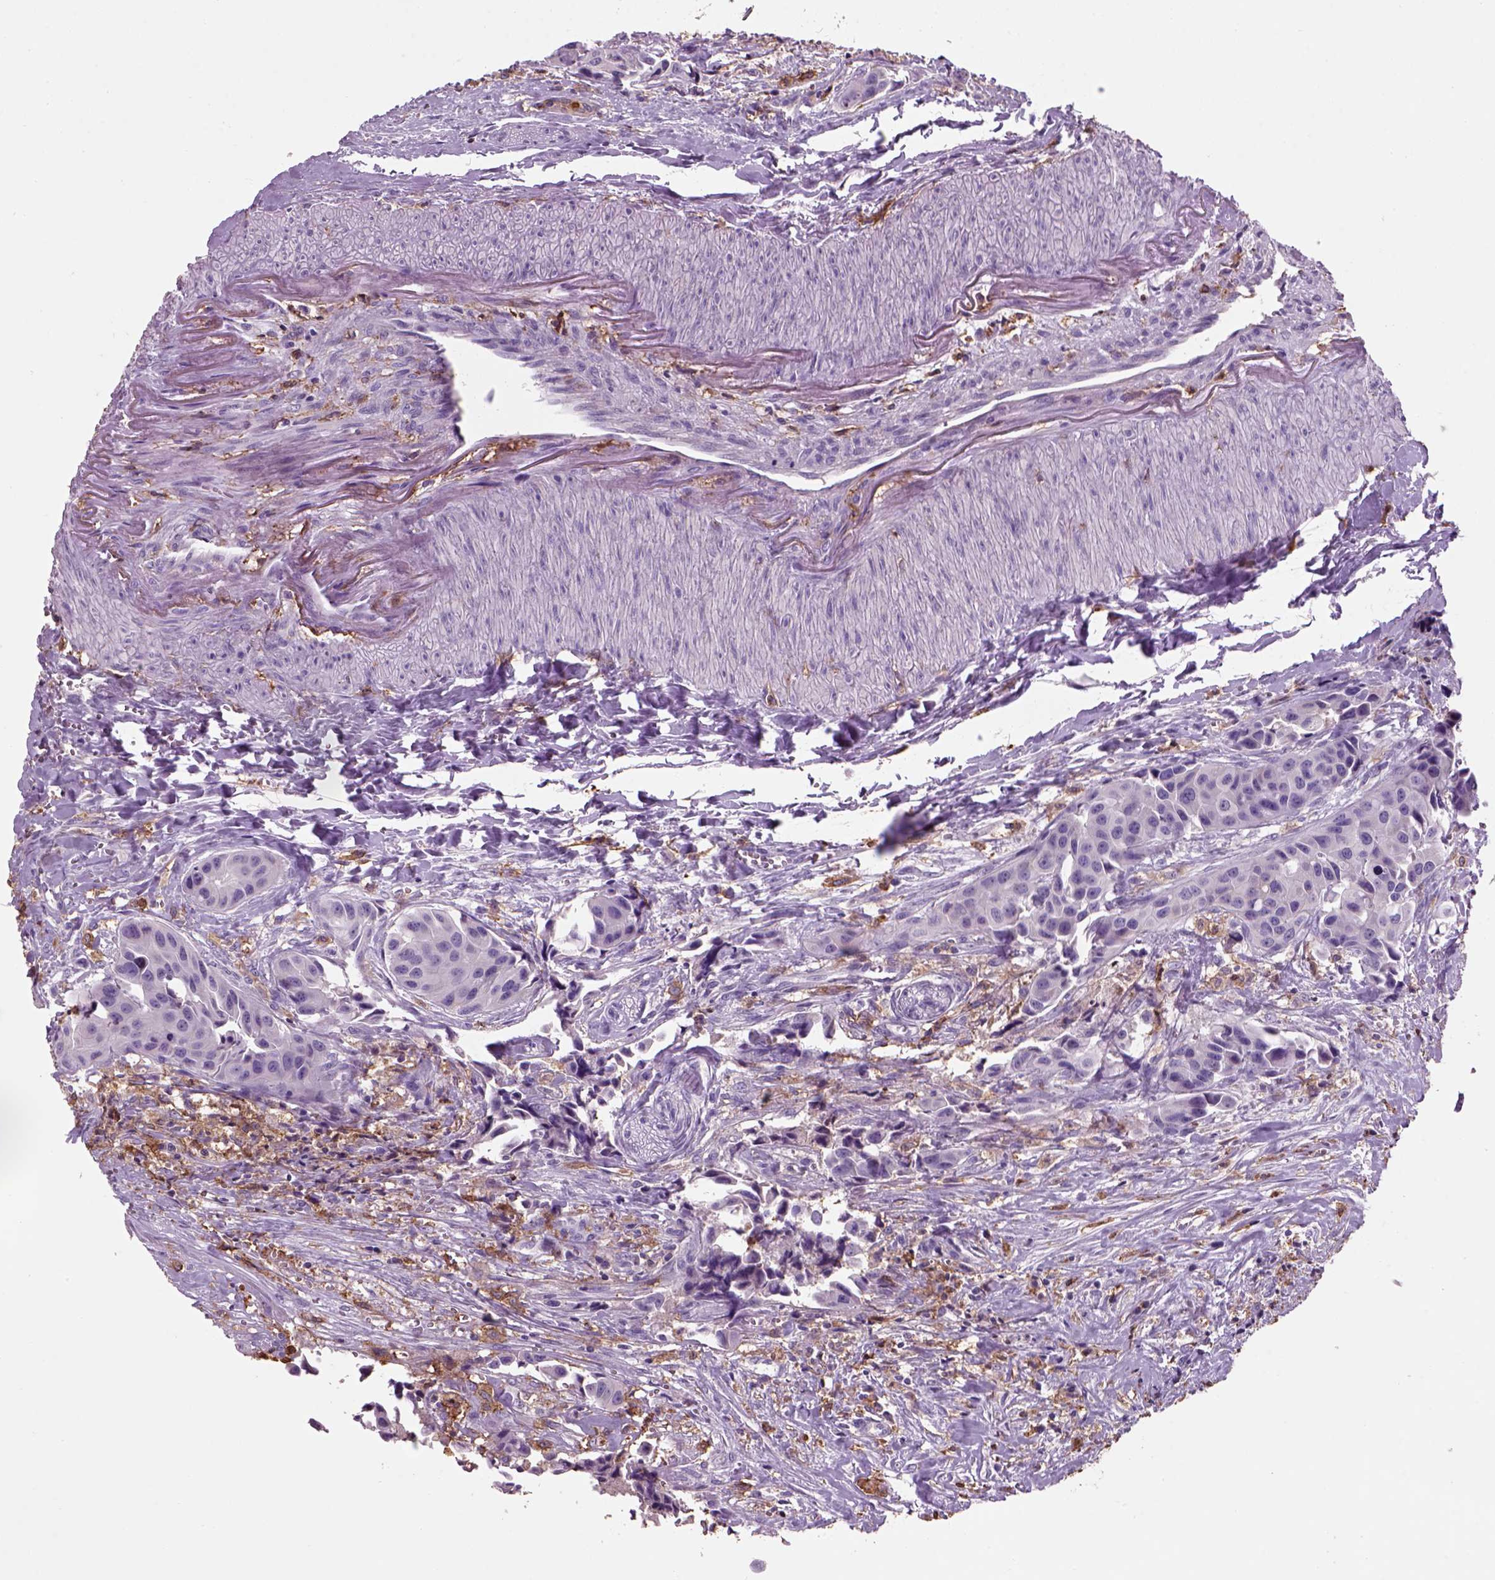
{"staining": {"intensity": "negative", "quantity": "none", "location": "none"}, "tissue": "head and neck cancer", "cell_type": "Tumor cells", "image_type": "cancer", "snomed": [{"axis": "morphology", "description": "Adenocarcinoma, NOS"}, {"axis": "topography", "description": "Head-Neck"}], "caption": "Tumor cells are negative for brown protein staining in head and neck cancer (adenocarcinoma).", "gene": "CD14", "patient": {"sex": "male", "age": 76}}